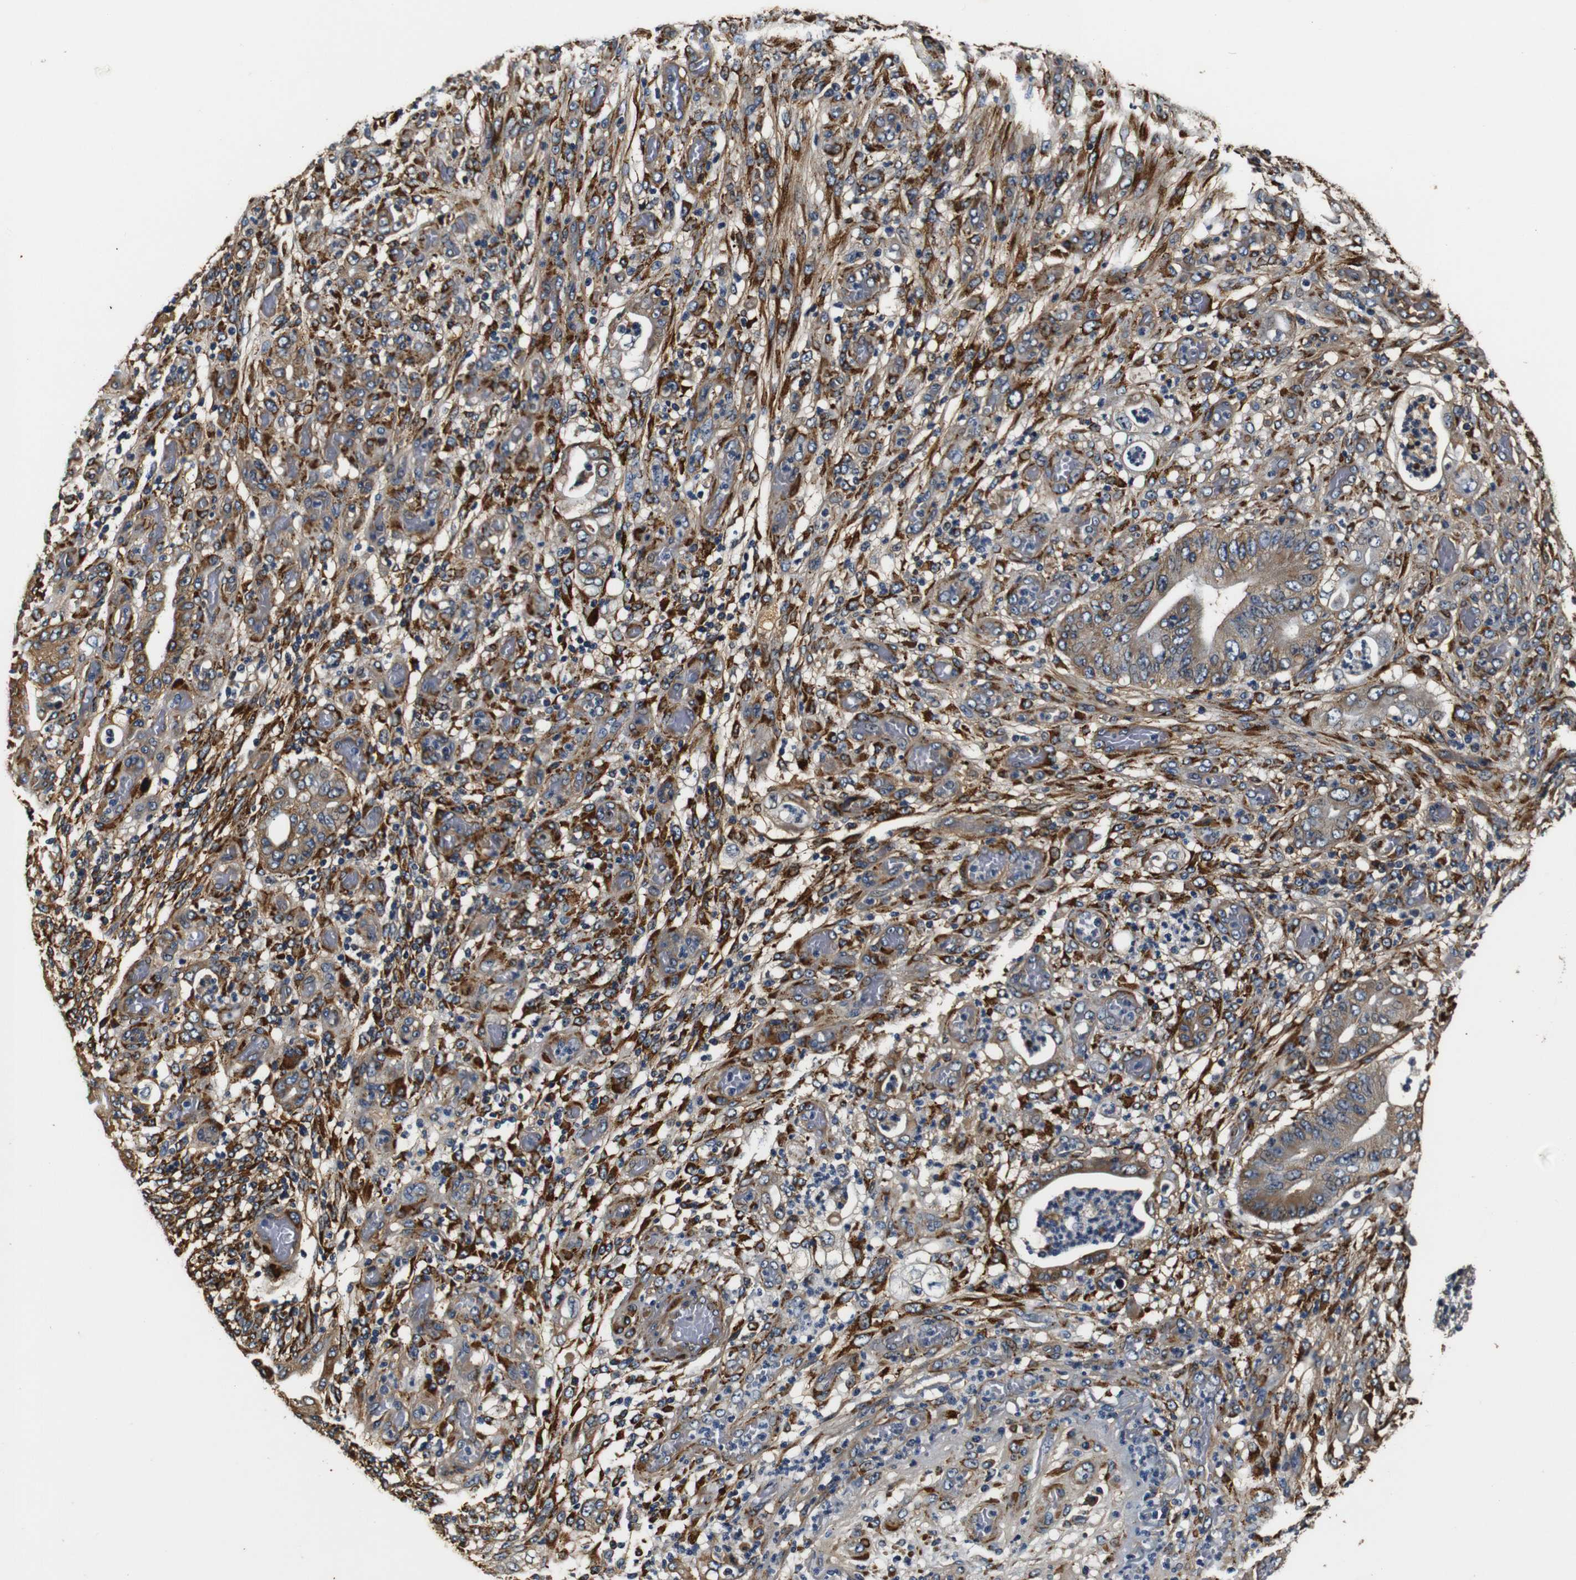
{"staining": {"intensity": "weak", "quantity": "25%-75%", "location": "cytoplasmic/membranous"}, "tissue": "stomach cancer", "cell_type": "Tumor cells", "image_type": "cancer", "snomed": [{"axis": "morphology", "description": "Adenocarcinoma, NOS"}, {"axis": "topography", "description": "Stomach"}], "caption": "IHC of stomach cancer (adenocarcinoma) demonstrates low levels of weak cytoplasmic/membranous expression in approximately 25%-75% of tumor cells.", "gene": "COL1A1", "patient": {"sex": "female", "age": 73}}